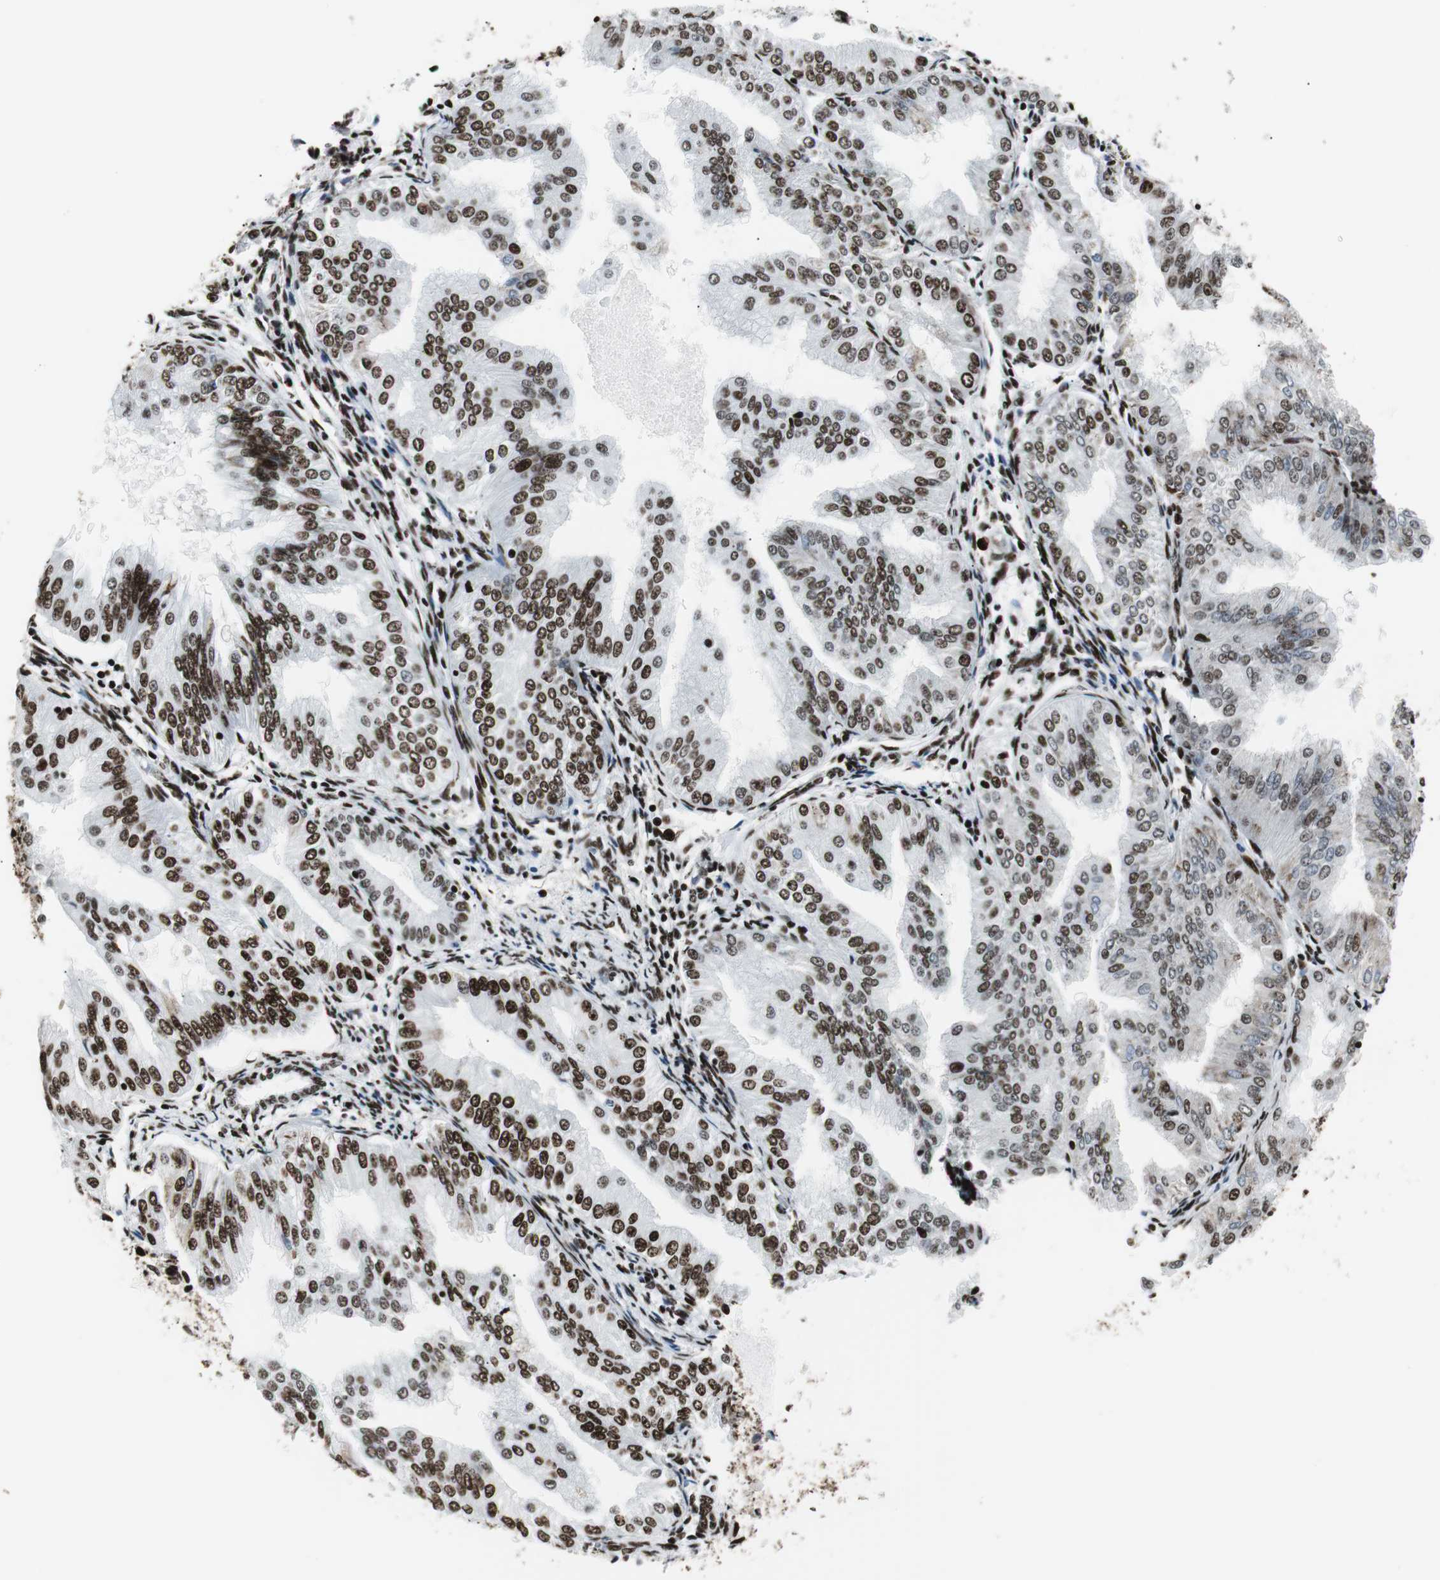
{"staining": {"intensity": "strong", "quantity": ">75%", "location": "nuclear"}, "tissue": "endometrial cancer", "cell_type": "Tumor cells", "image_type": "cancer", "snomed": [{"axis": "morphology", "description": "Adenocarcinoma, NOS"}, {"axis": "topography", "description": "Endometrium"}], "caption": "Endometrial adenocarcinoma stained with a protein marker exhibits strong staining in tumor cells.", "gene": "NCL", "patient": {"sex": "female", "age": 53}}